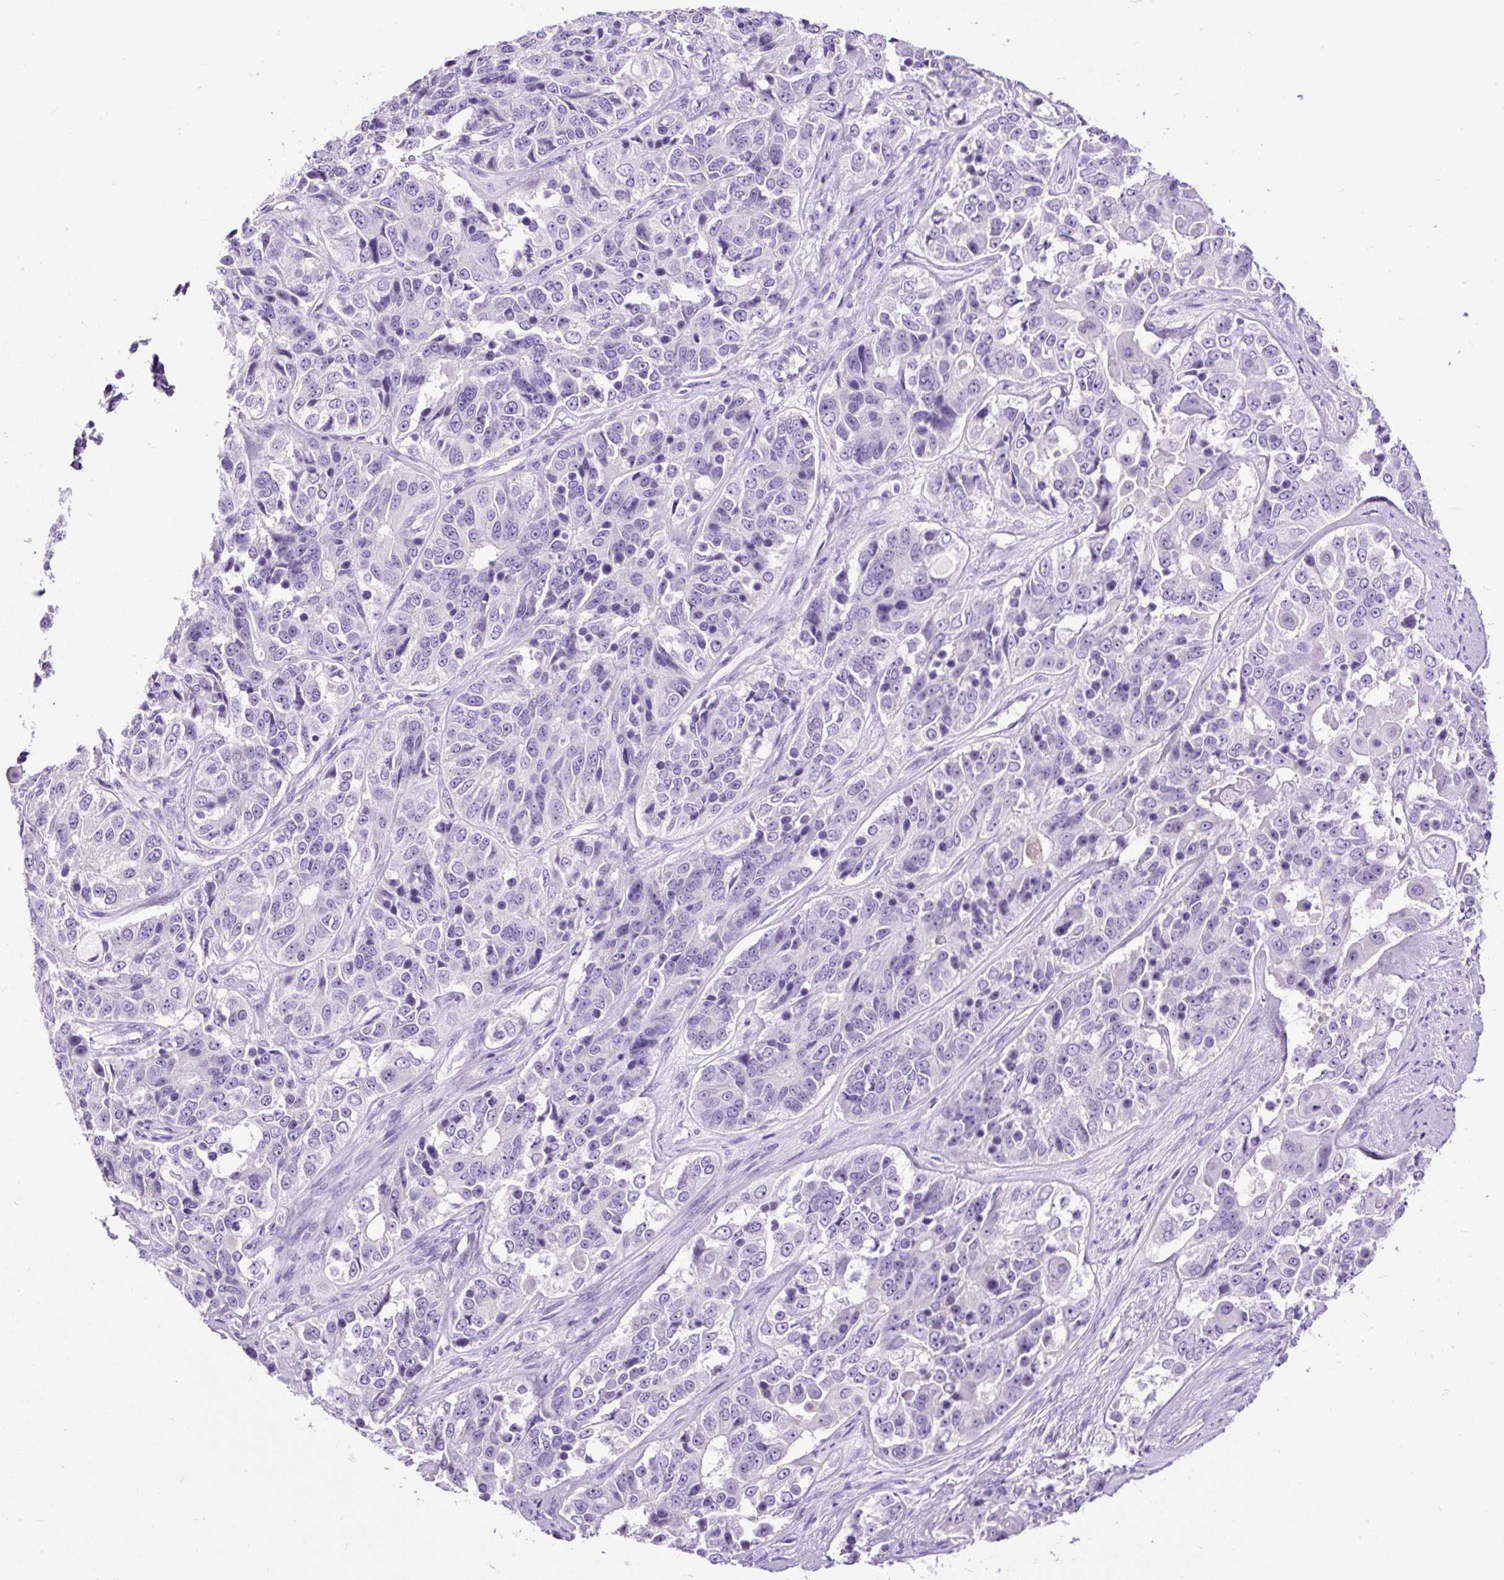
{"staining": {"intensity": "negative", "quantity": "none", "location": "none"}, "tissue": "ovarian cancer", "cell_type": "Tumor cells", "image_type": "cancer", "snomed": [{"axis": "morphology", "description": "Carcinoma, endometroid"}, {"axis": "topography", "description": "Ovary"}], "caption": "IHC of ovarian endometroid carcinoma displays no expression in tumor cells. Nuclei are stained in blue.", "gene": "PDIA2", "patient": {"sex": "female", "age": 51}}